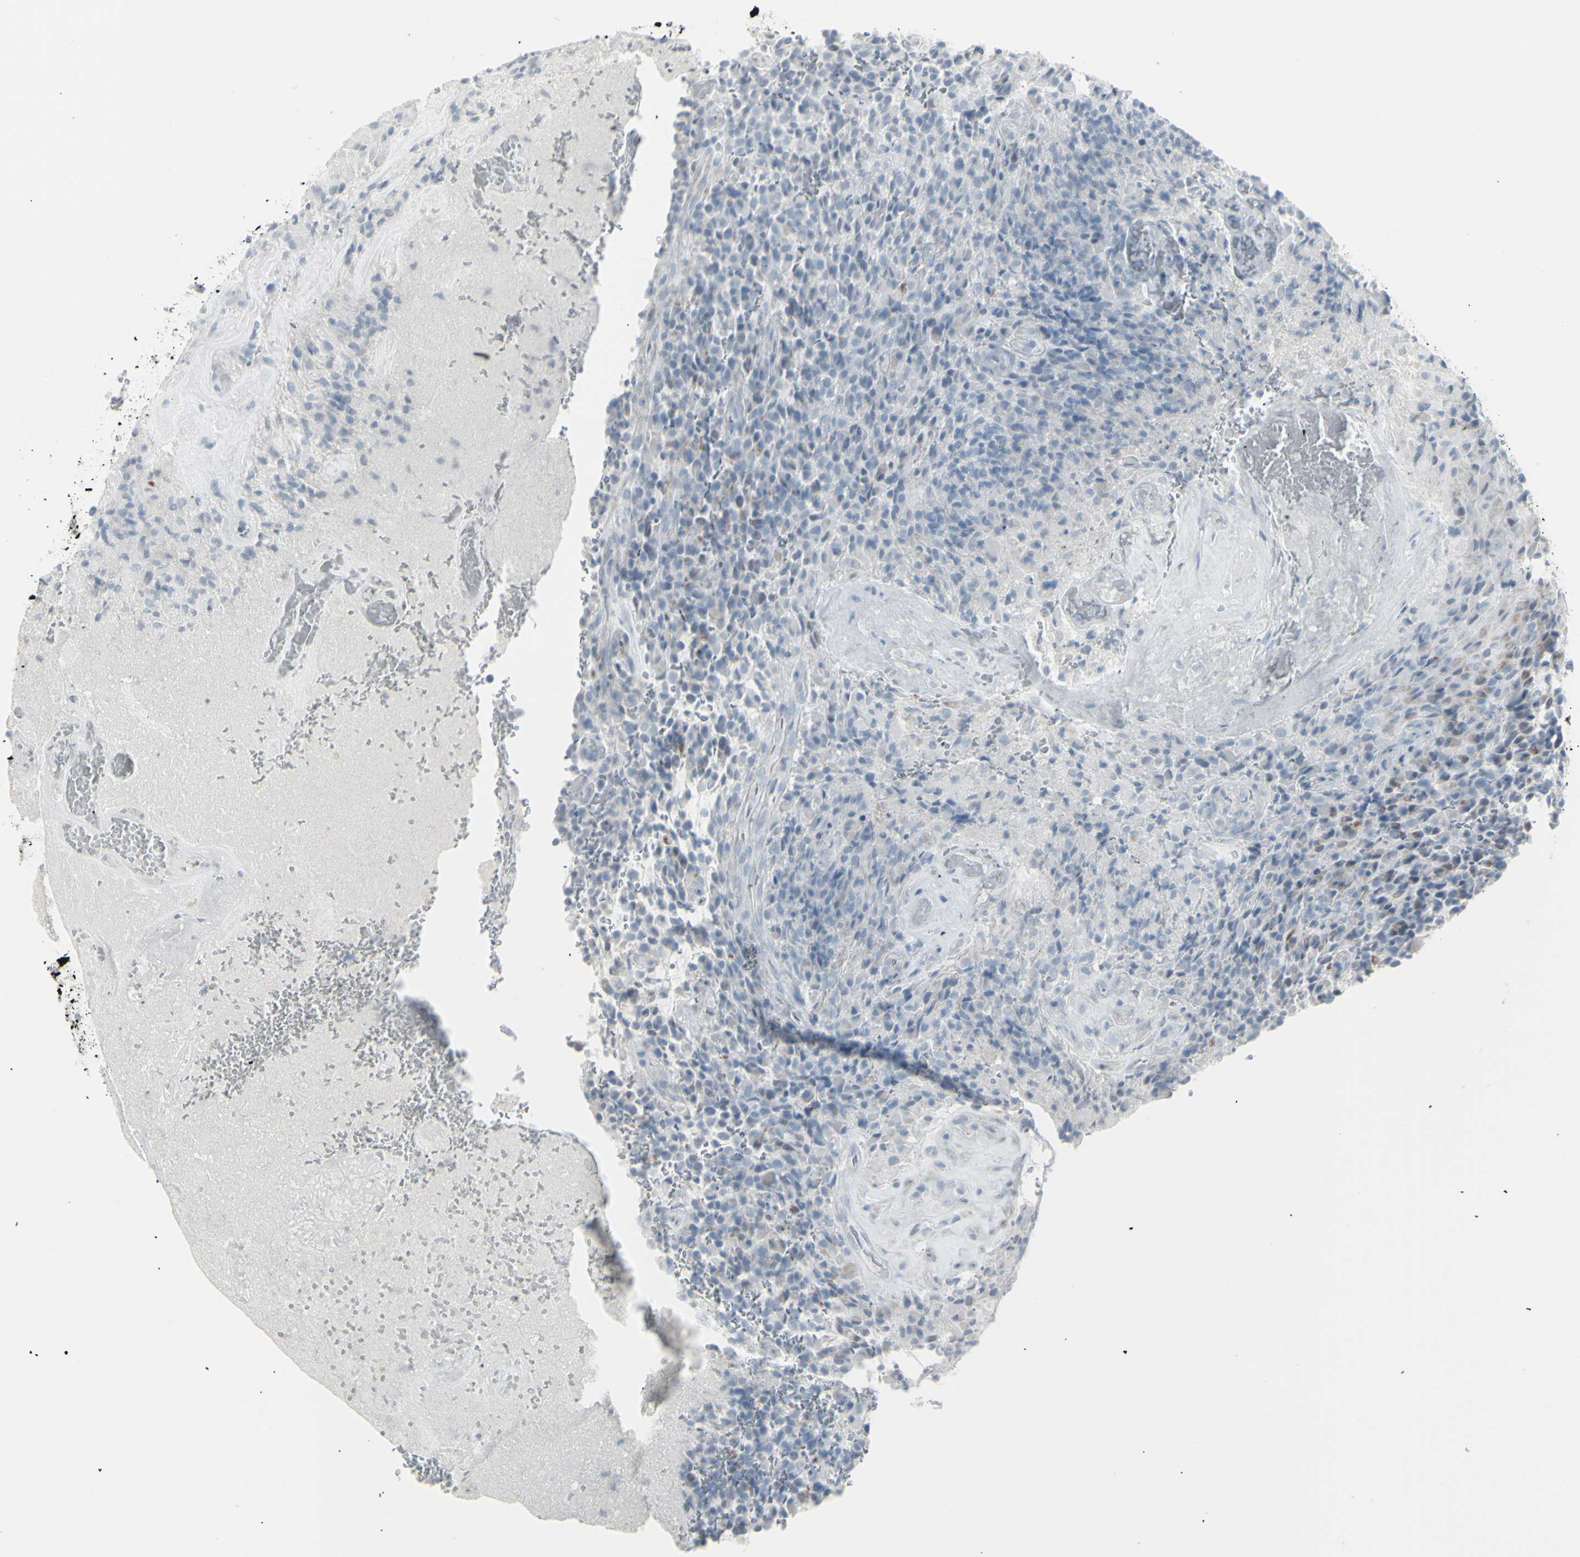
{"staining": {"intensity": "negative", "quantity": "none", "location": "none"}, "tissue": "glioma", "cell_type": "Tumor cells", "image_type": "cancer", "snomed": [{"axis": "morphology", "description": "Glioma, malignant, High grade"}, {"axis": "topography", "description": "Brain"}], "caption": "Glioma was stained to show a protein in brown. There is no significant positivity in tumor cells. (Brightfield microscopy of DAB immunohistochemistry at high magnification).", "gene": "YBX2", "patient": {"sex": "male", "age": 71}}